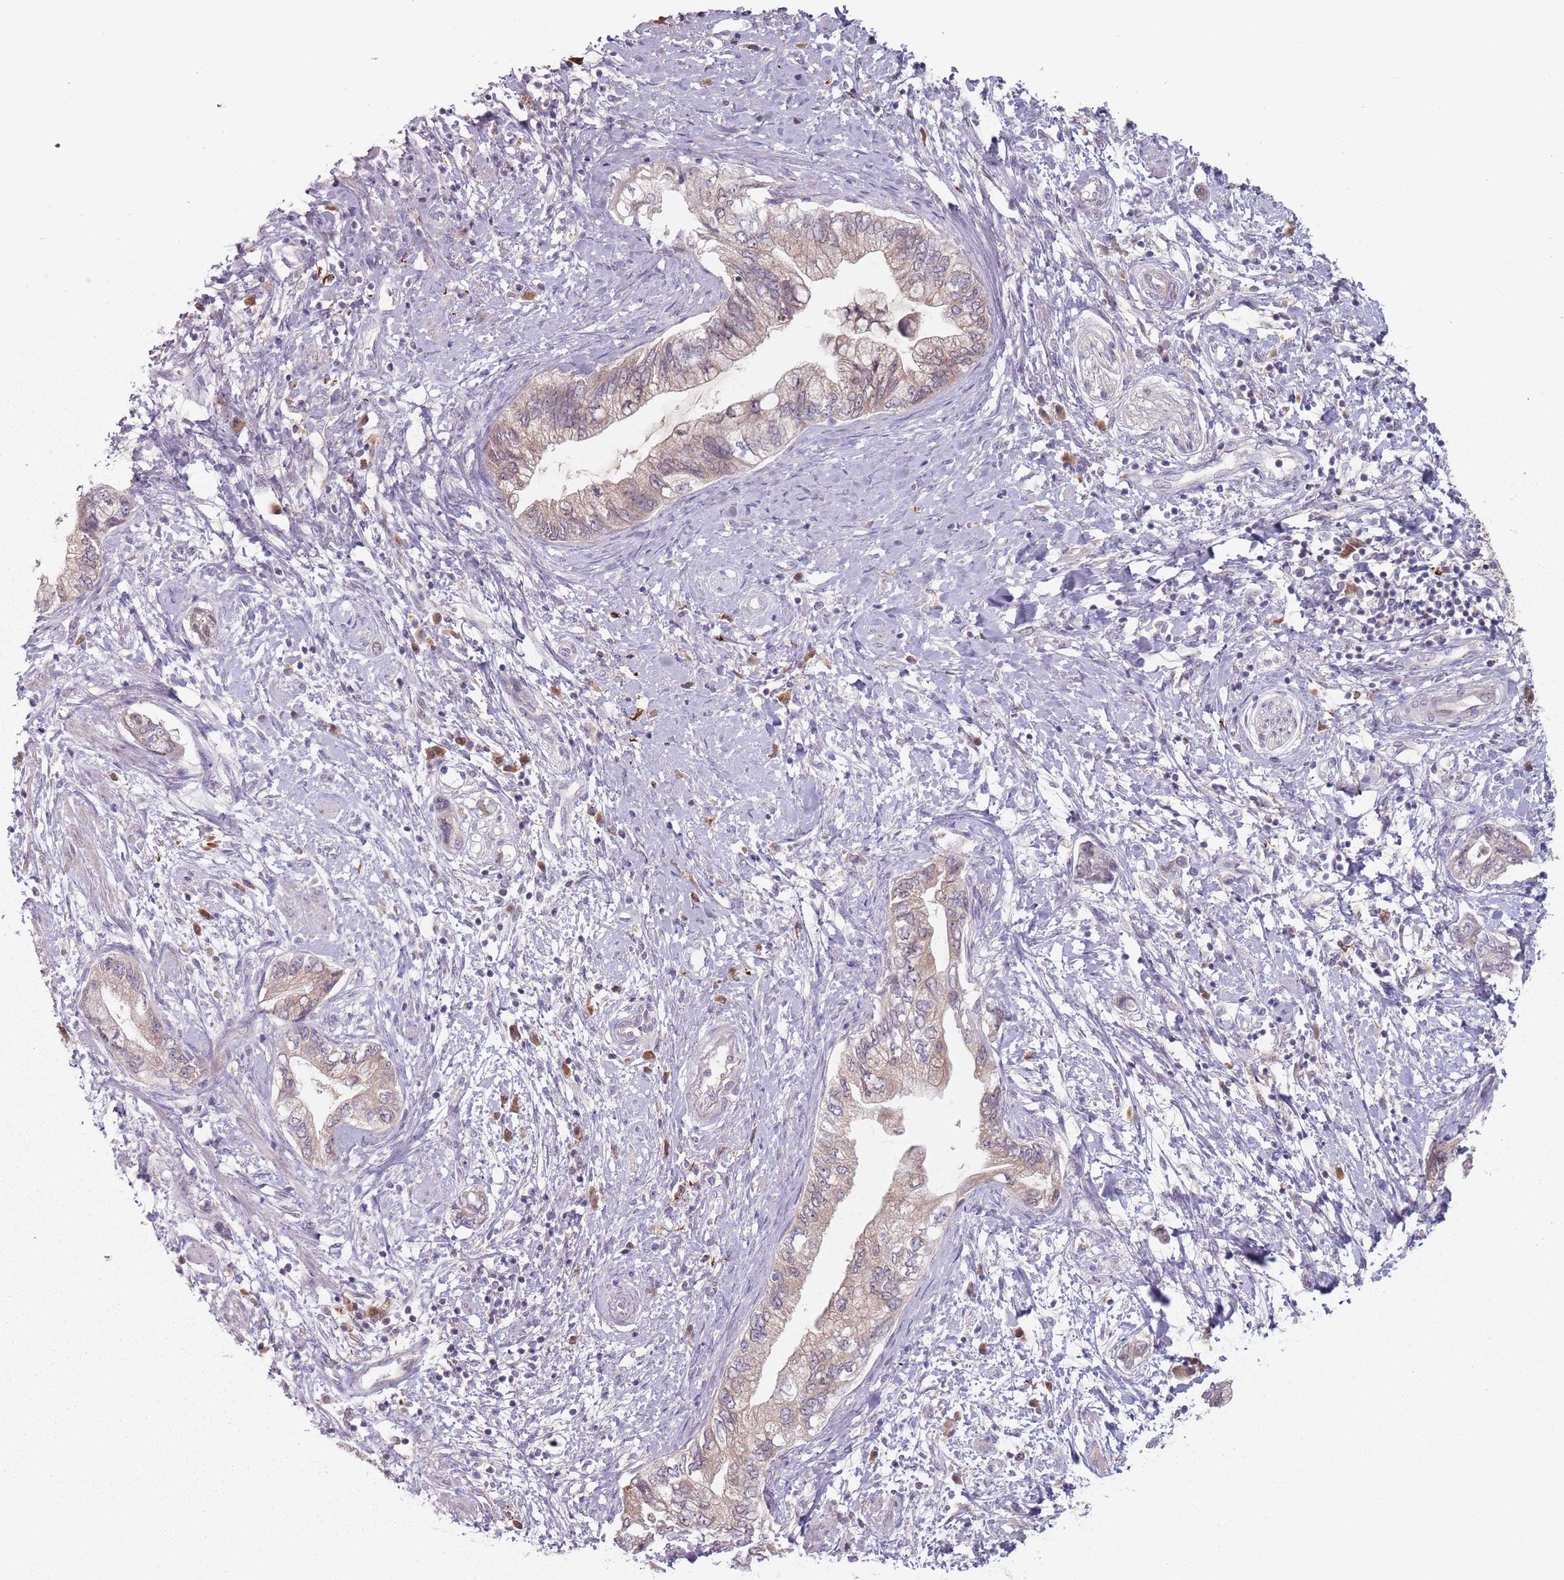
{"staining": {"intensity": "negative", "quantity": "none", "location": "none"}, "tissue": "pancreatic cancer", "cell_type": "Tumor cells", "image_type": "cancer", "snomed": [{"axis": "morphology", "description": "Adenocarcinoma, NOS"}, {"axis": "topography", "description": "Pancreas"}], "caption": "DAB immunohistochemical staining of human pancreatic cancer (adenocarcinoma) shows no significant staining in tumor cells.", "gene": "NAXE", "patient": {"sex": "female", "age": 73}}